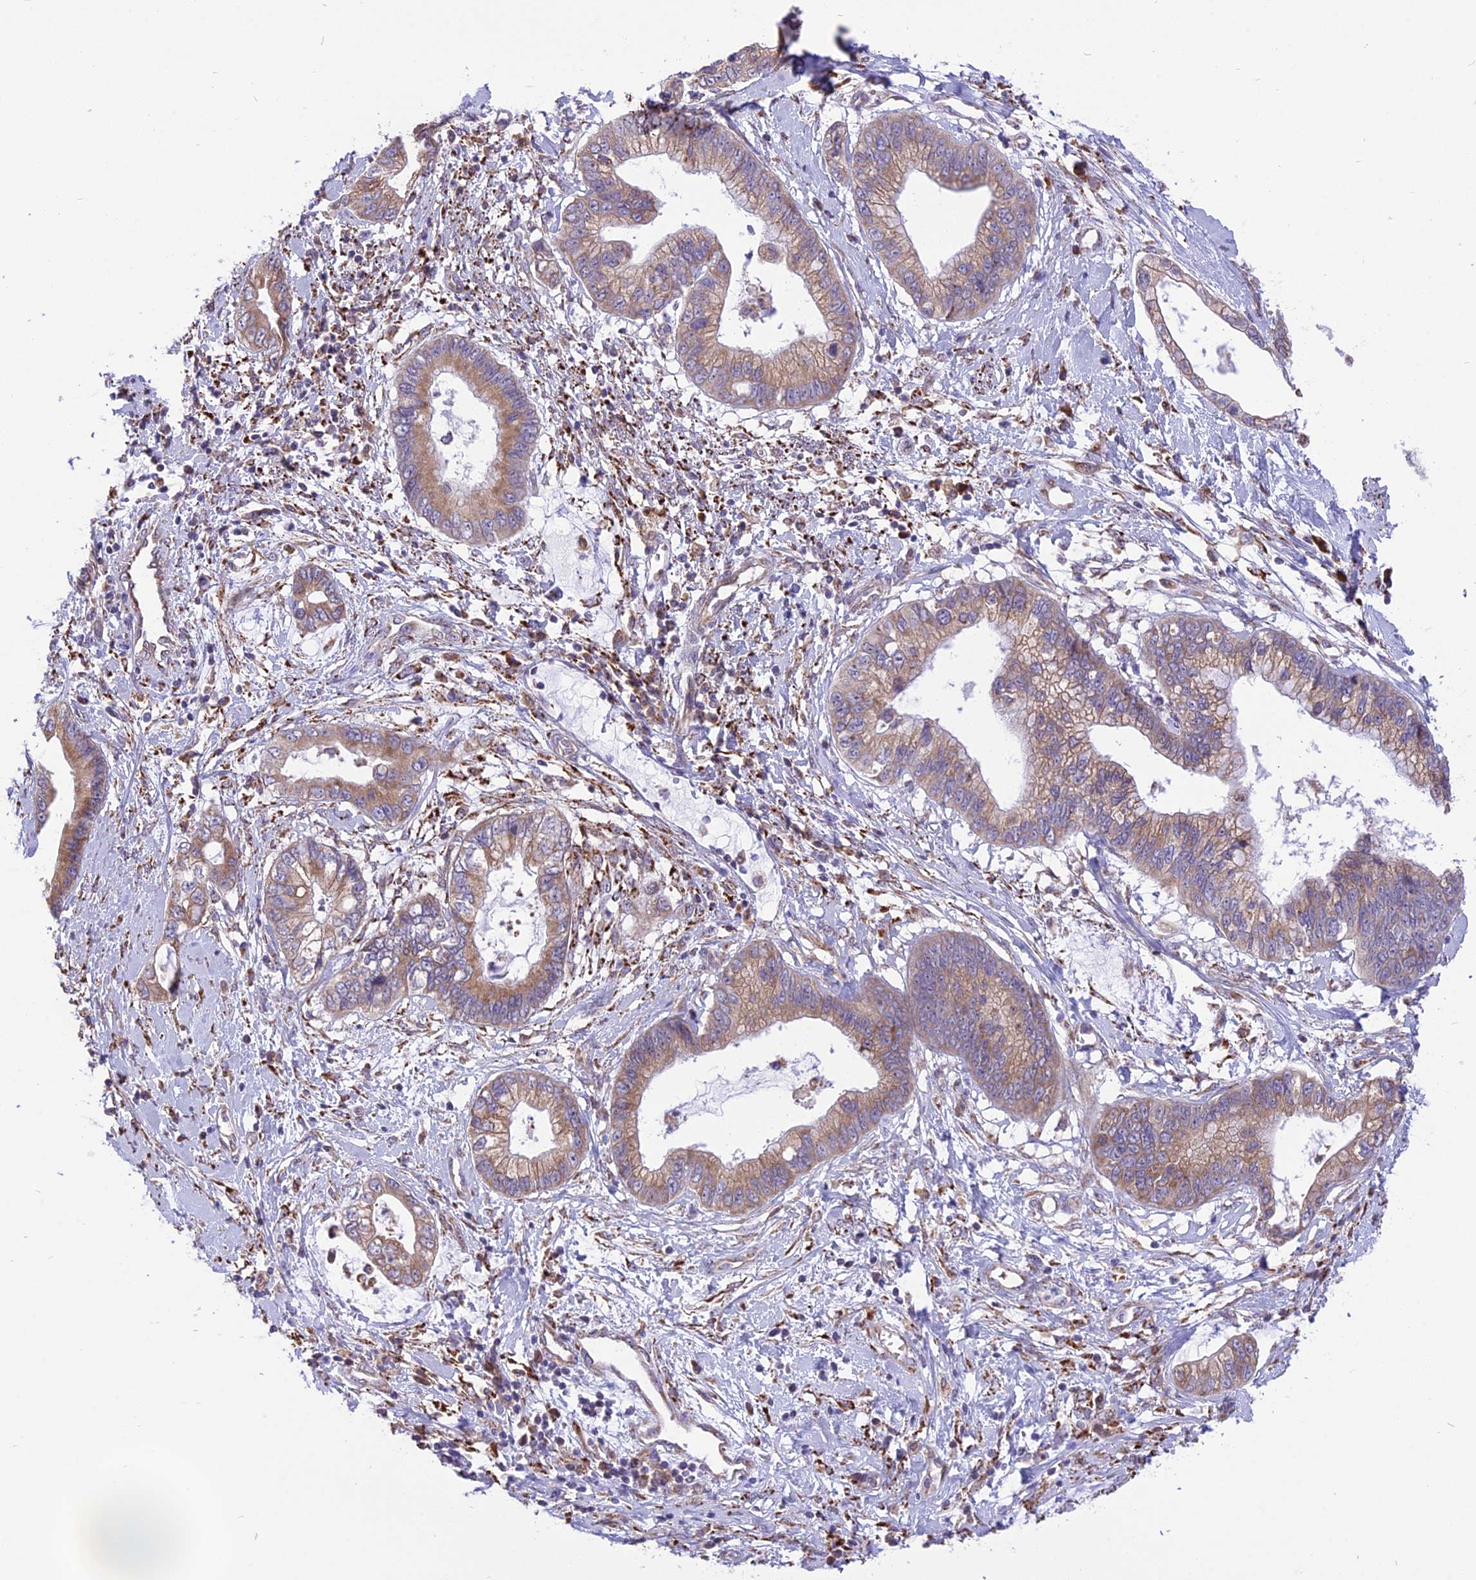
{"staining": {"intensity": "moderate", "quantity": ">75%", "location": "cytoplasmic/membranous"}, "tissue": "cervical cancer", "cell_type": "Tumor cells", "image_type": "cancer", "snomed": [{"axis": "morphology", "description": "Adenocarcinoma, NOS"}, {"axis": "topography", "description": "Cervix"}], "caption": "About >75% of tumor cells in human adenocarcinoma (cervical) exhibit moderate cytoplasmic/membranous protein expression as visualized by brown immunohistochemical staining.", "gene": "ARMCX6", "patient": {"sex": "female", "age": 44}}